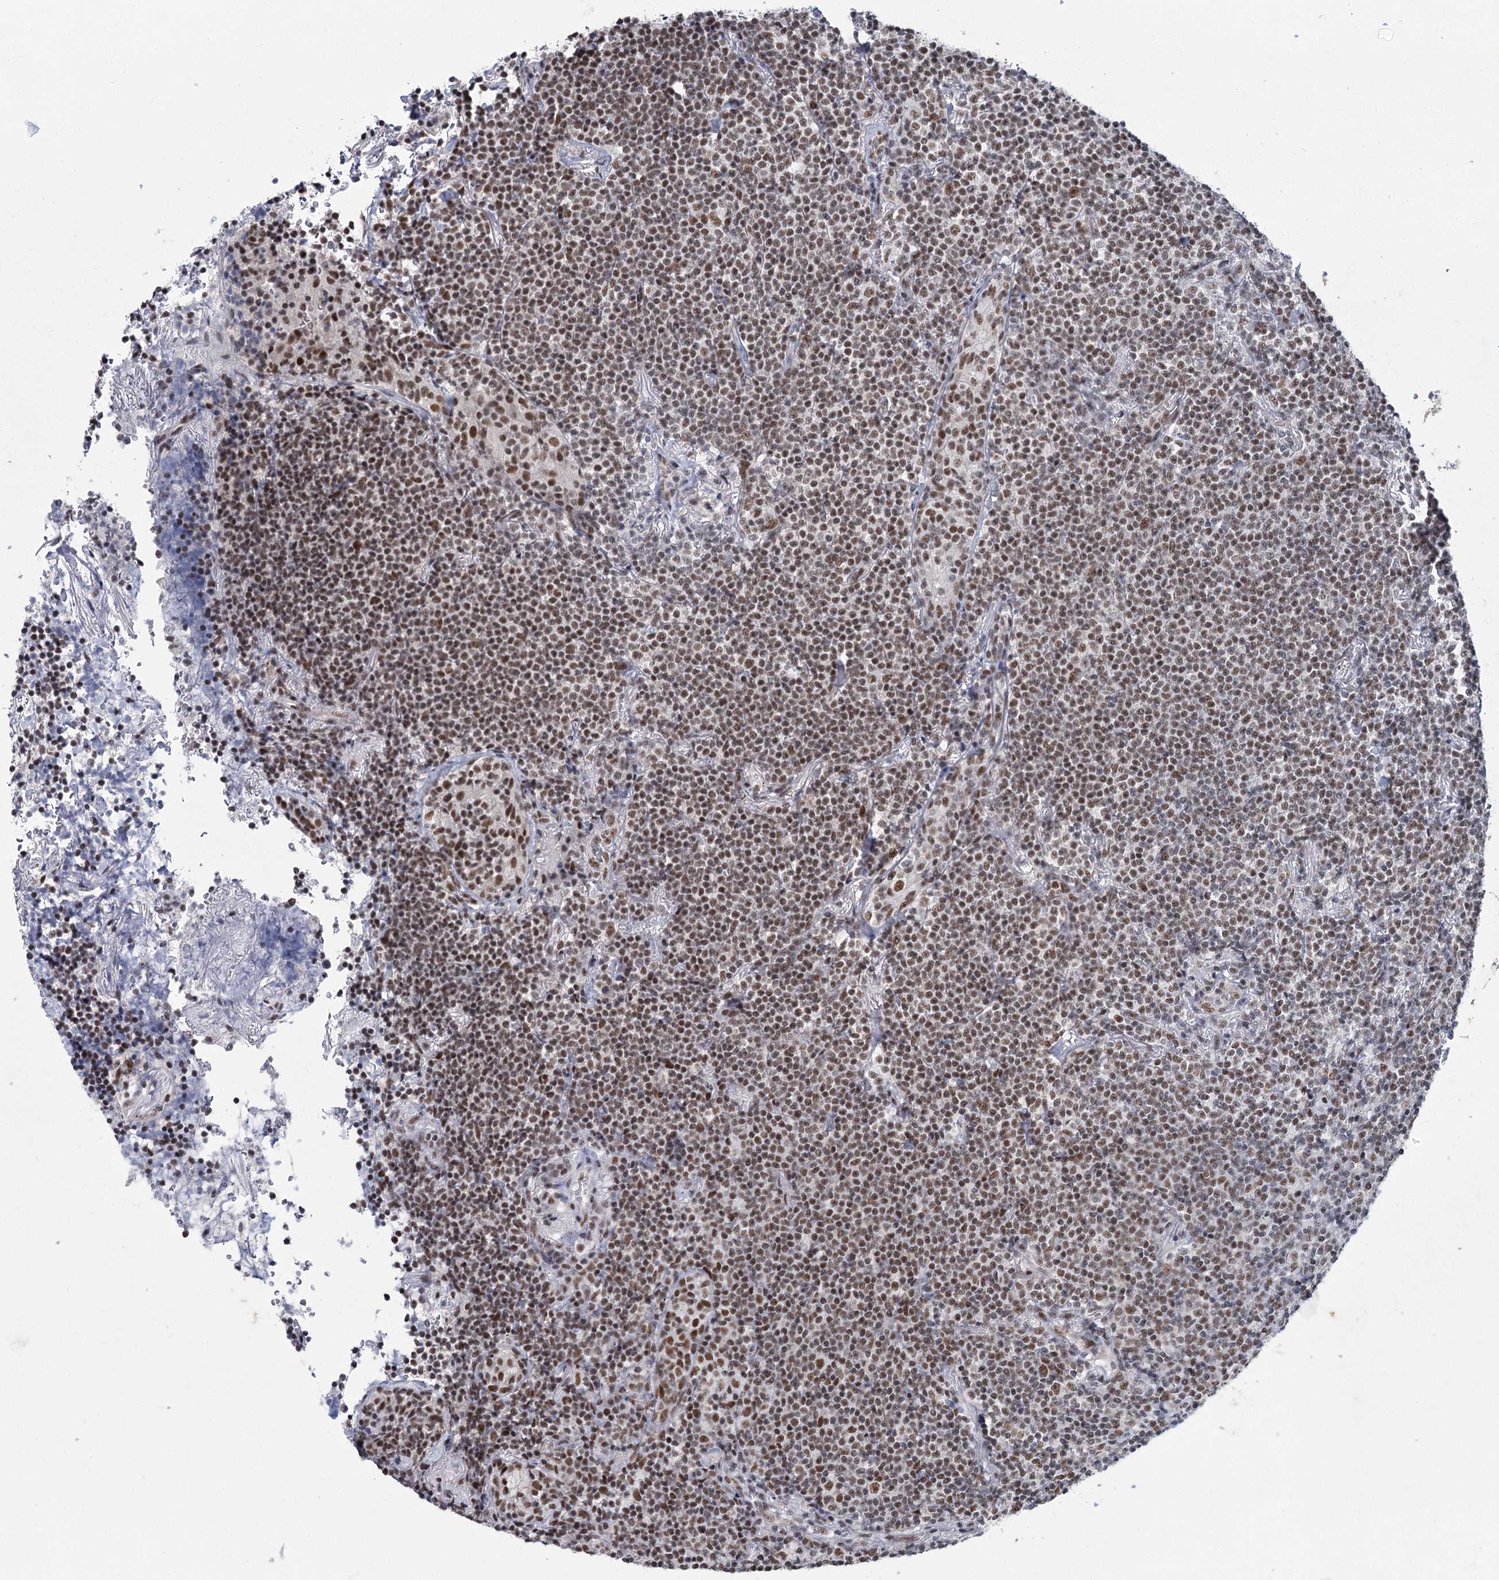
{"staining": {"intensity": "moderate", "quantity": "25%-75%", "location": "nuclear"}, "tissue": "lymphoma", "cell_type": "Tumor cells", "image_type": "cancer", "snomed": [{"axis": "morphology", "description": "Malignant lymphoma, non-Hodgkin's type, Low grade"}, {"axis": "topography", "description": "Lung"}], "caption": "A medium amount of moderate nuclear positivity is appreciated in approximately 25%-75% of tumor cells in low-grade malignant lymphoma, non-Hodgkin's type tissue.", "gene": "SCAF8", "patient": {"sex": "female", "age": 71}}